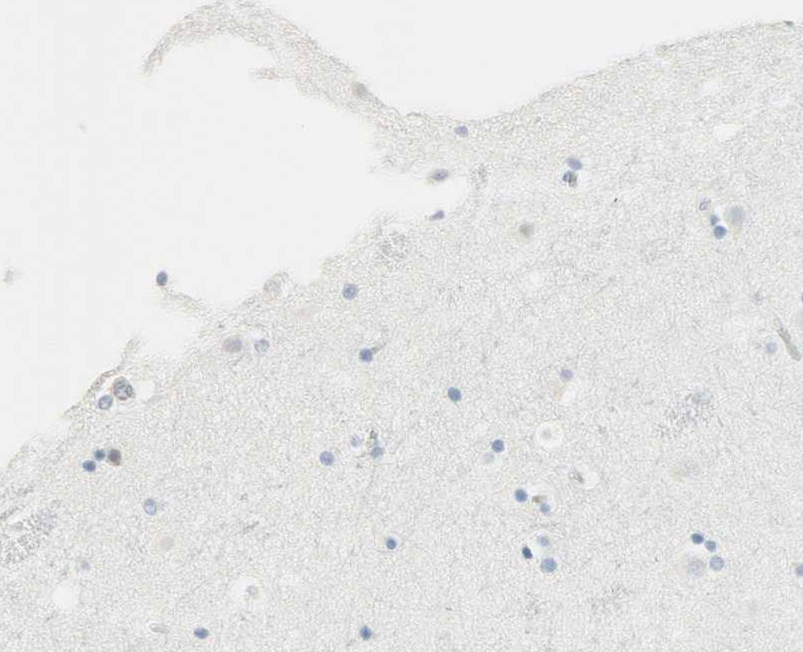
{"staining": {"intensity": "weak", "quantity": "<25%", "location": "cytoplasmic/membranous"}, "tissue": "caudate", "cell_type": "Glial cells", "image_type": "normal", "snomed": [{"axis": "morphology", "description": "Normal tissue, NOS"}, {"axis": "topography", "description": "Lateral ventricle wall"}], "caption": "A photomicrograph of caudate stained for a protein demonstrates no brown staining in glial cells. (DAB (3,3'-diaminobenzidine) immunohistochemistry with hematoxylin counter stain).", "gene": "PTPN6", "patient": {"sex": "male", "age": 45}}